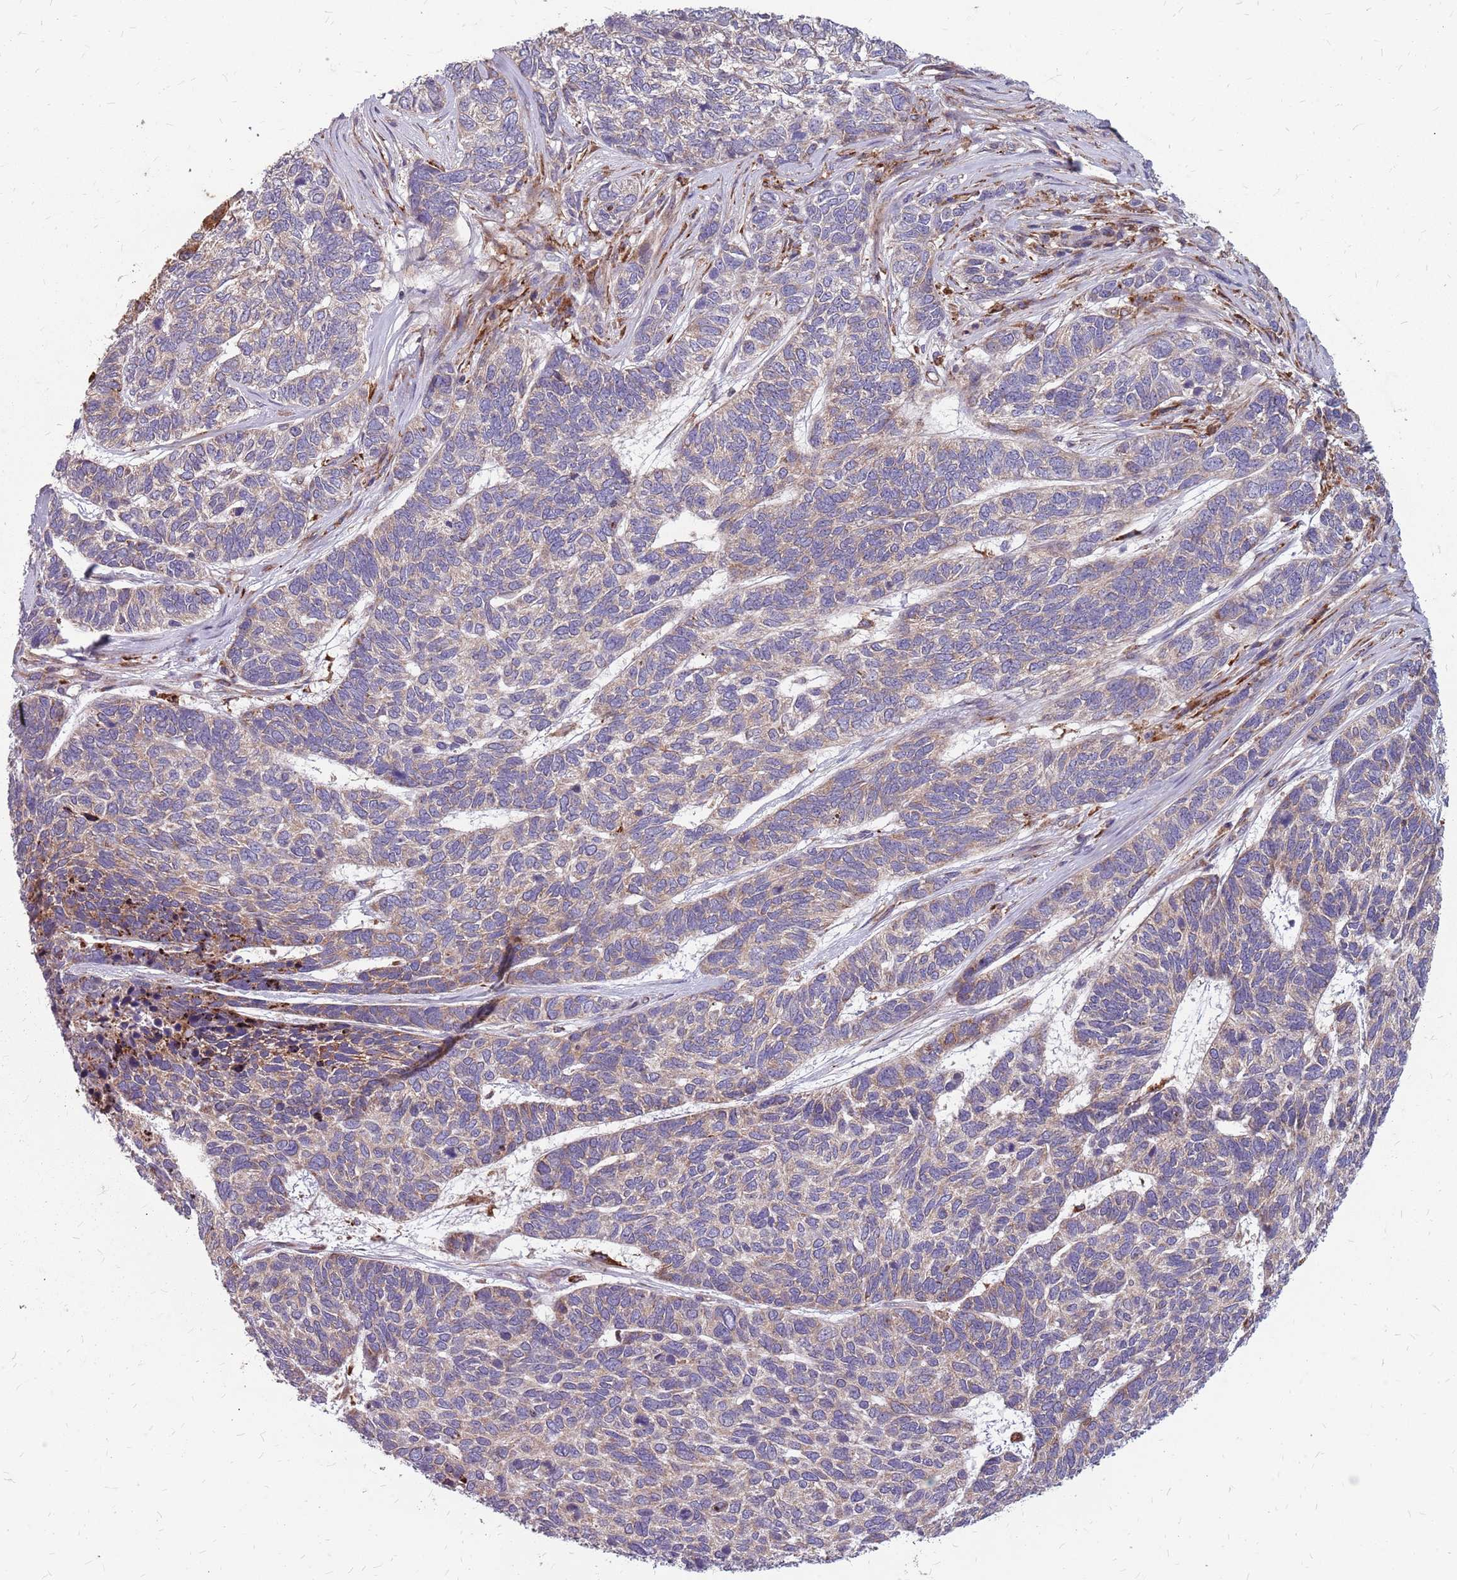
{"staining": {"intensity": "moderate", "quantity": "<25%", "location": "cytoplasmic/membranous"}, "tissue": "skin cancer", "cell_type": "Tumor cells", "image_type": "cancer", "snomed": [{"axis": "morphology", "description": "Basal cell carcinoma"}, {"axis": "topography", "description": "Skin"}], "caption": "Brown immunohistochemical staining in human skin cancer (basal cell carcinoma) exhibits moderate cytoplasmic/membranous positivity in about <25% of tumor cells. (DAB IHC with brightfield microscopy, high magnification).", "gene": "NME4", "patient": {"sex": "female", "age": 65}}